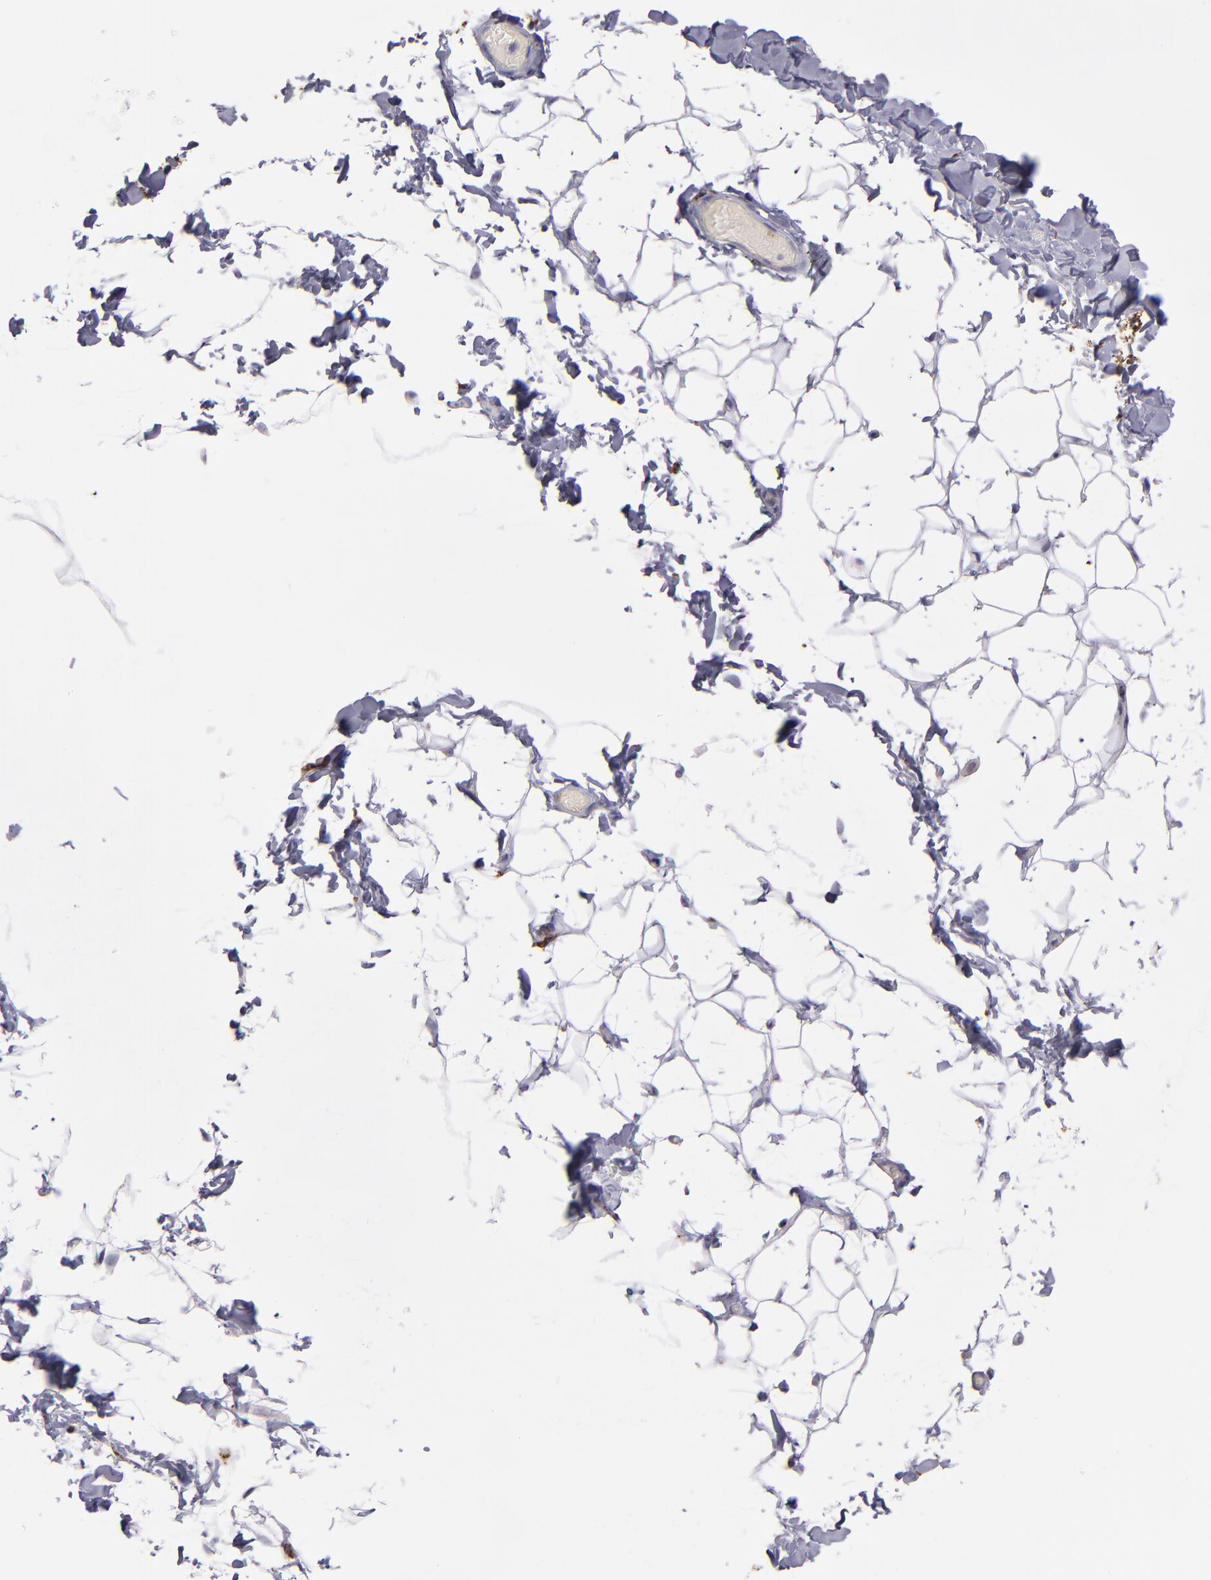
{"staining": {"intensity": "negative", "quantity": "none", "location": "none"}, "tissue": "adipose tissue", "cell_type": "Adipocytes", "image_type": "normal", "snomed": [{"axis": "morphology", "description": "Normal tissue, NOS"}, {"axis": "topography", "description": "Soft tissue"}], "caption": "DAB immunohistochemical staining of normal human adipose tissue reveals no significant staining in adipocytes. (DAB (3,3'-diaminobenzidine) IHC visualized using brightfield microscopy, high magnification).", "gene": "CTSS", "patient": {"sex": "male", "age": 26}}